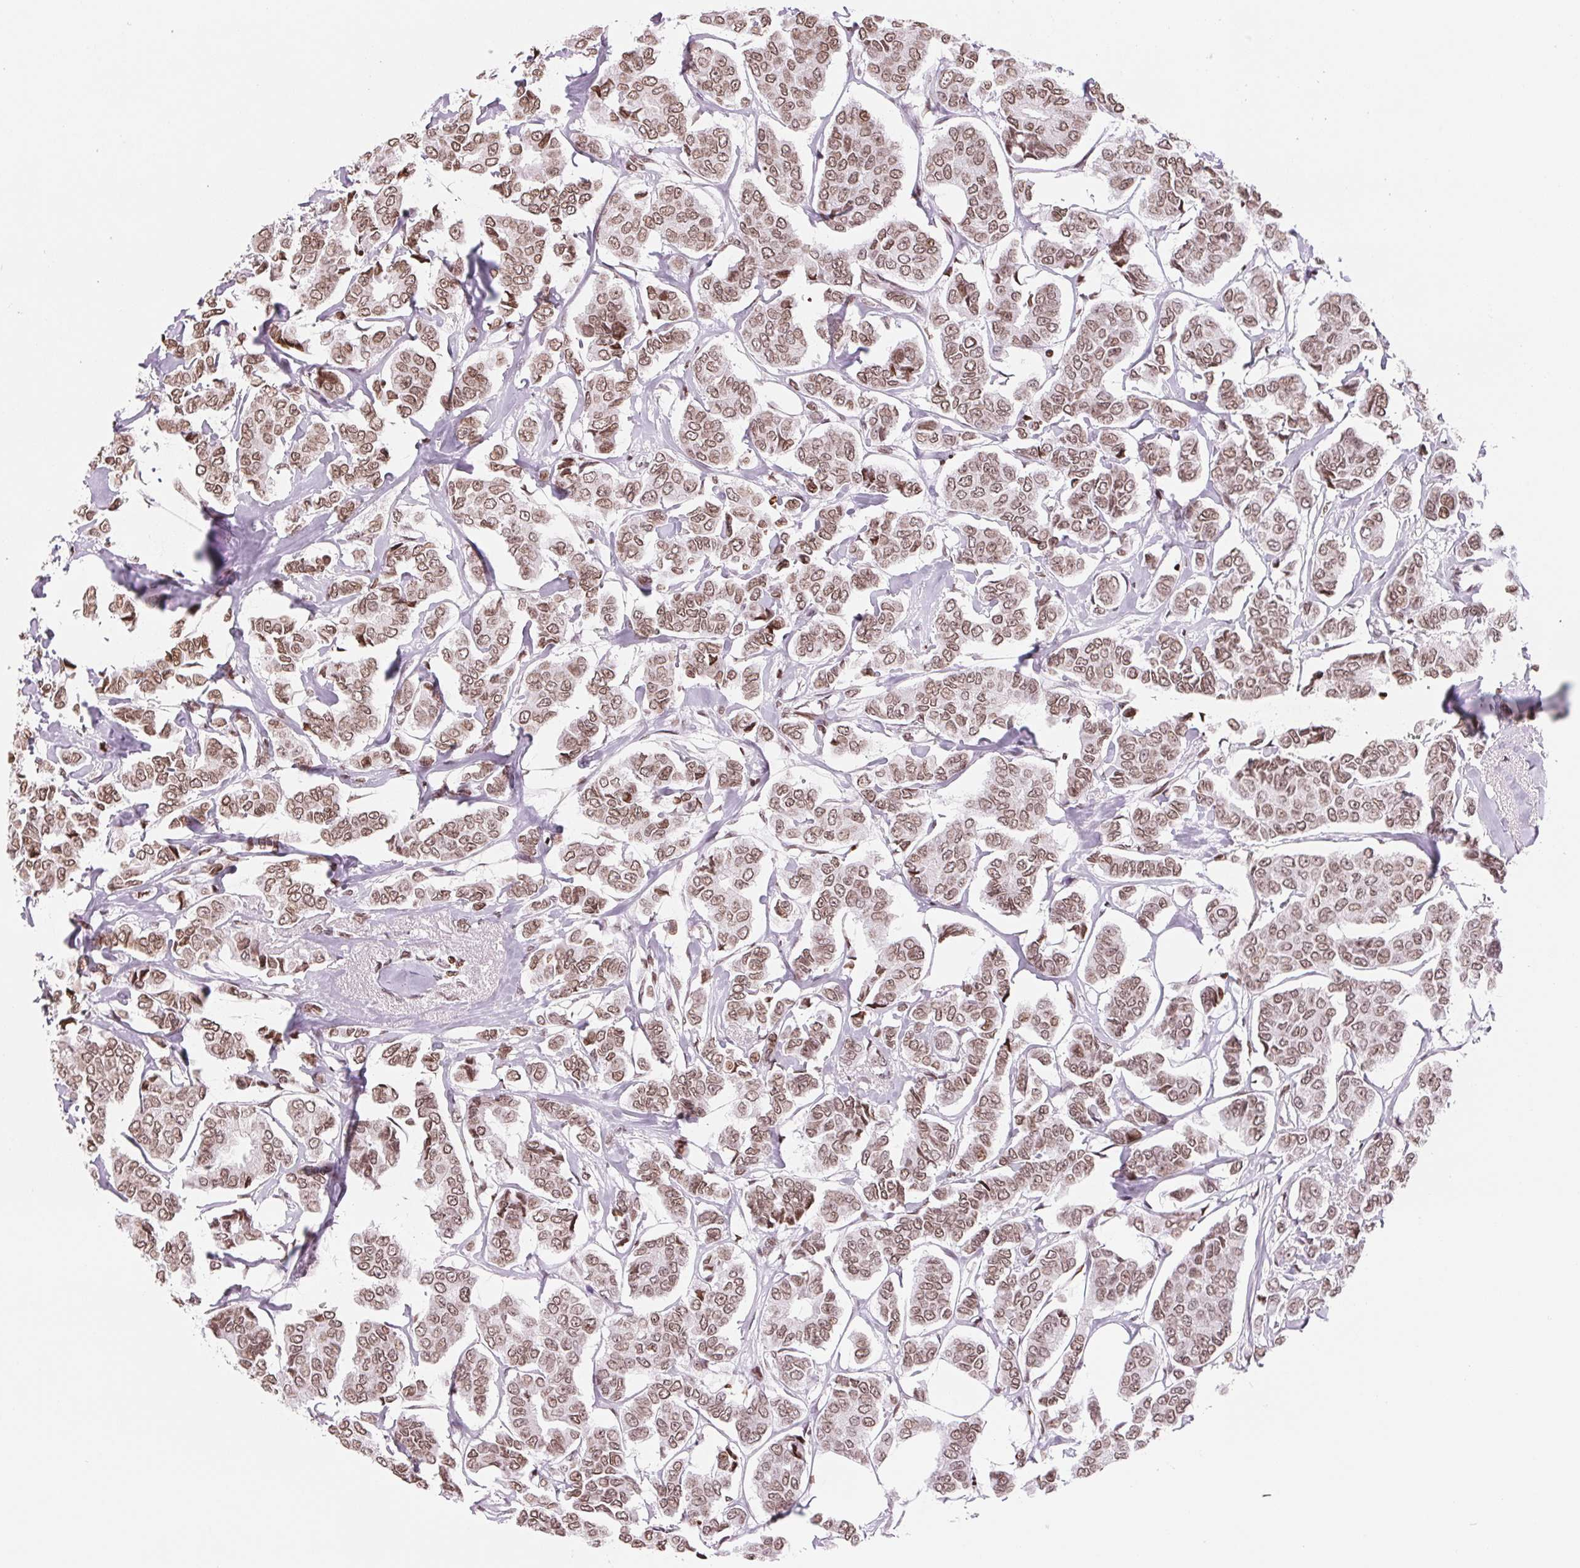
{"staining": {"intensity": "moderate", "quantity": ">75%", "location": "cytoplasmic/membranous,nuclear"}, "tissue": "breast cancer", "cell_type": "Tumor cells", "image_type": "cancer", "snomed": [{"axis": "morphology", "description": "Duct carcinoma"}, {"axis": "topography", "description": "Breast"}], "caption": "Immunohistochemistry (IHC) histopathology image of neoplastic tissue: breast cancer (invasive ductal carcinoma) stained using IHC demonstrates medium levels of moderate protein expression localized specifically in the cytoplasmic/membranous and nuclear of tumor cells, appearing as a cytoplasmic/membranous and nuclear brown color.", "gene": "SMIM12", "patient": {"sex": "female", "age": 94}}